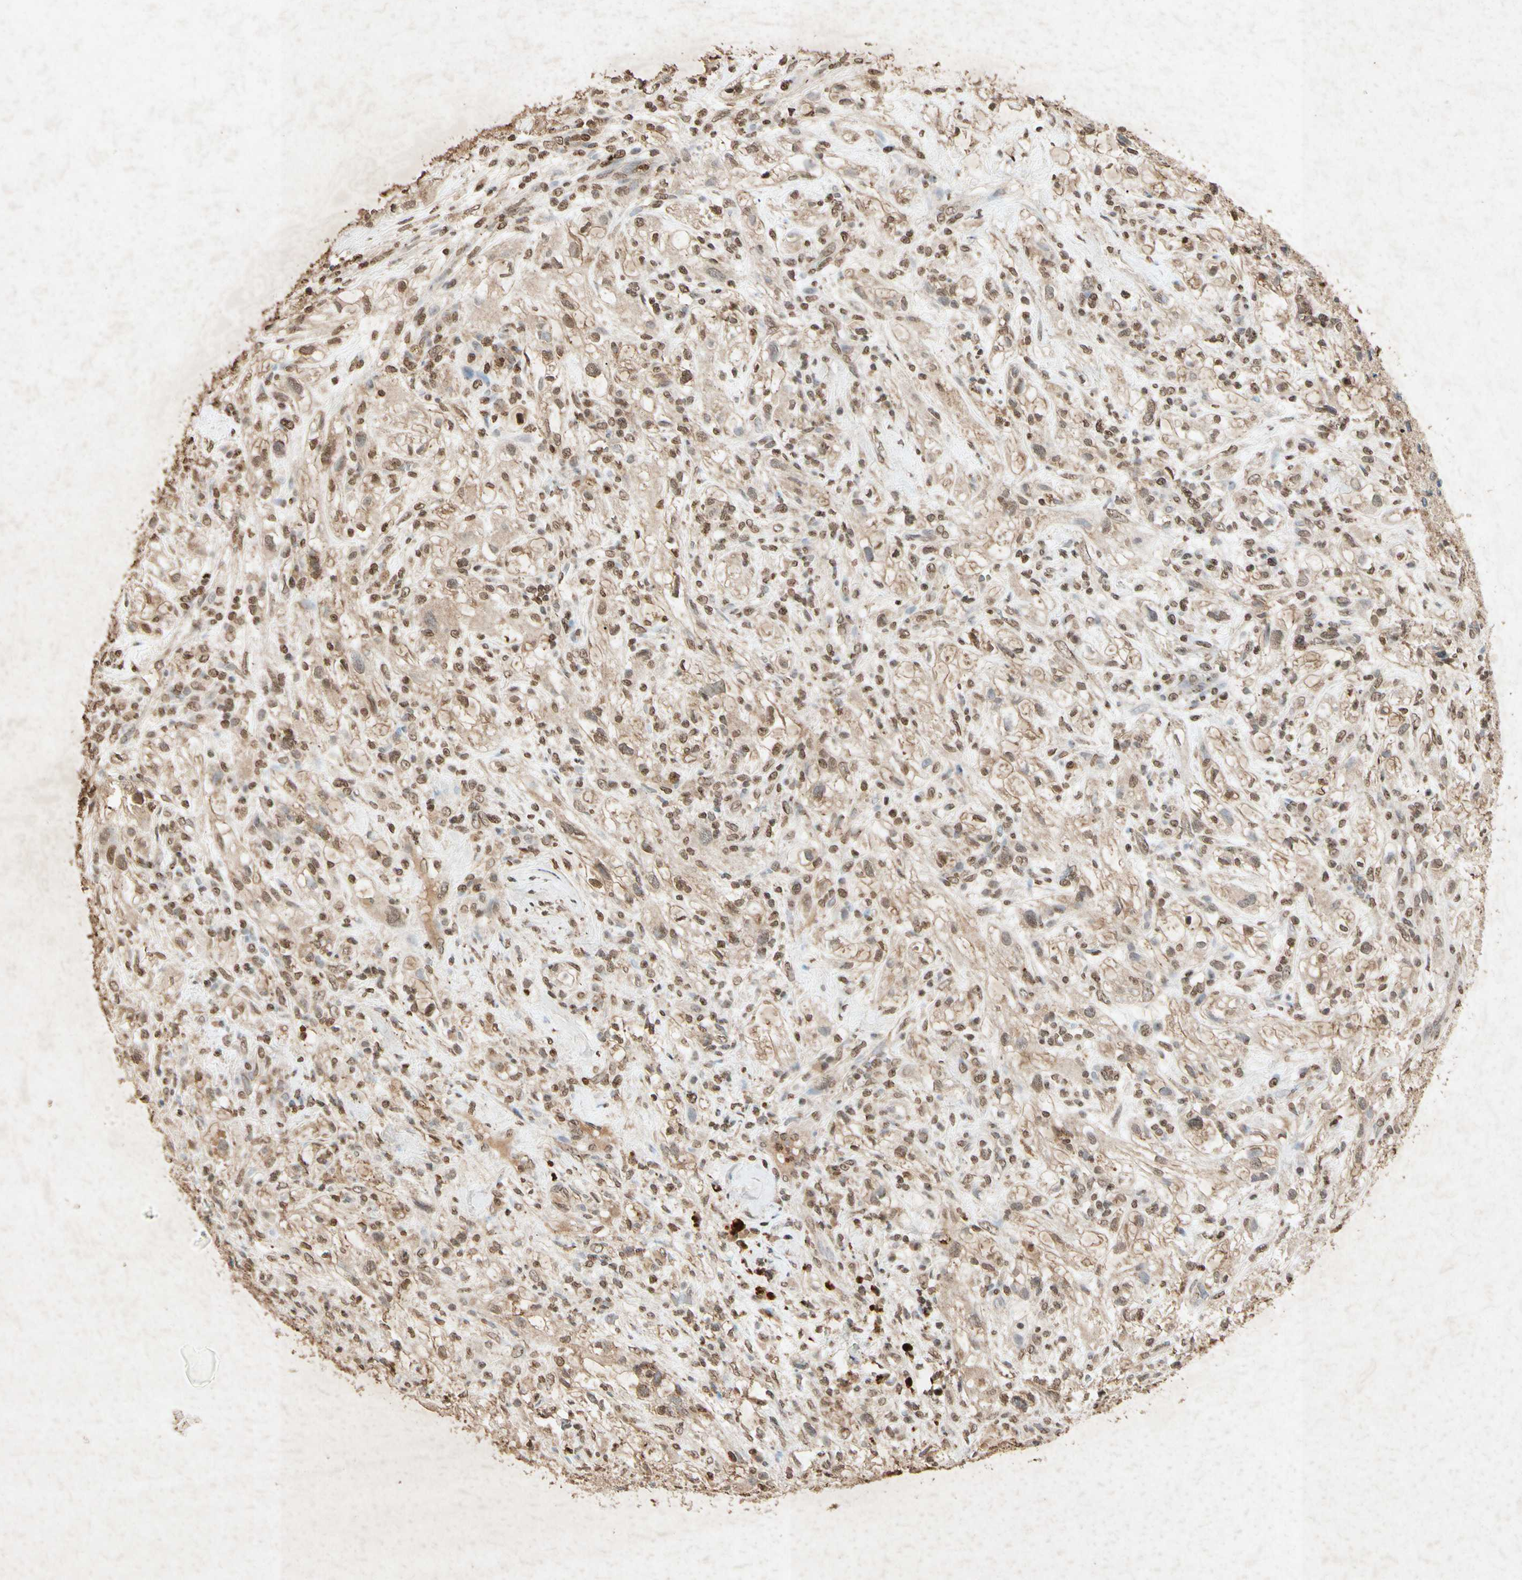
{"staining": {"intensity": "moderate", "quantity": "25%-75%", "location": "cytoplasmic/membranous,nuclear"}, "tissue": "renal cancer", "cell_type": "Tumor cells", "image_type": "cancer", "snomed": [{"axis": "morphology", "description": "Adenocarcinoma, NOS"}, {"axis": "topography", "description": "Kidney"}], "caption": "The photomicrograph demonstrates immunohistochemical staining of renal cancer. There is moderate cytoplasmic/membranous and nuclear expression is identified in approximately 25%-75% of tumor cells. (Brightfield microscopy of DAB IHC at high magnification).", "gene": "MSRB1", "patient": {"sex": "female", "age": 60}}